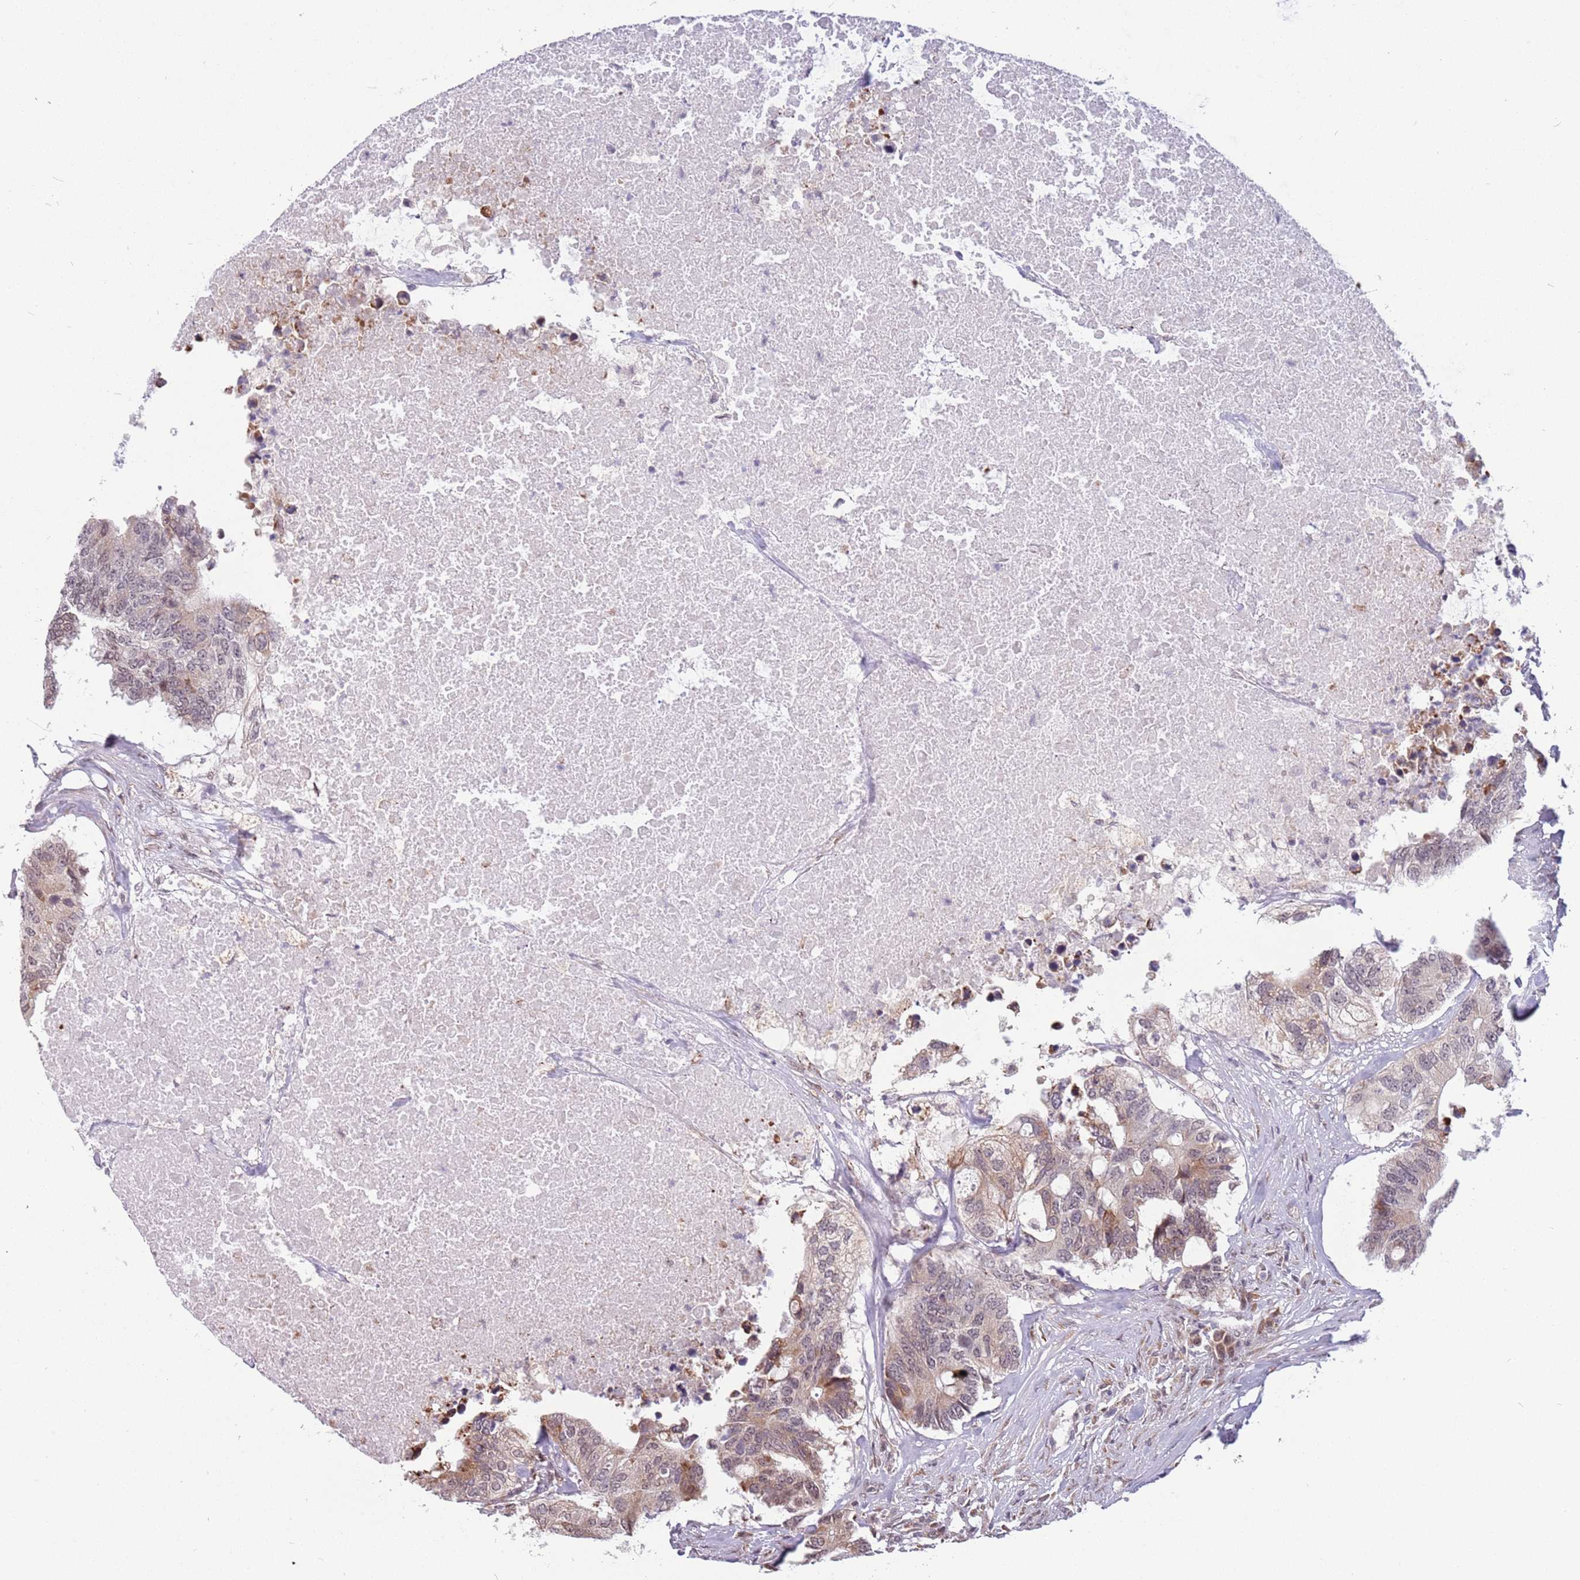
{"staining": {"intensity": "moderate", "quantity": "25%-75%", "location": "cytoplasmic/membranous,nuclear"}, "tissue": "colorectal cancer", "cell_type": "Tumor cells", "image_type": "cancer", "snomed": [{"axis": "morphology", "description": "Adenocarcinoma, NOS"}, {"axis": "topography", "description": "Colon"}], "caption": "Protein staining reveals moderate cytoplasmic/membranous and nuclear staining in approximately 25%-75% of tumor cells in colorectal cancer. (IHC, brightfield microscopy, high magnification).", "gene": "BARD1", "patient": {"sex": "male", "age": 71}}